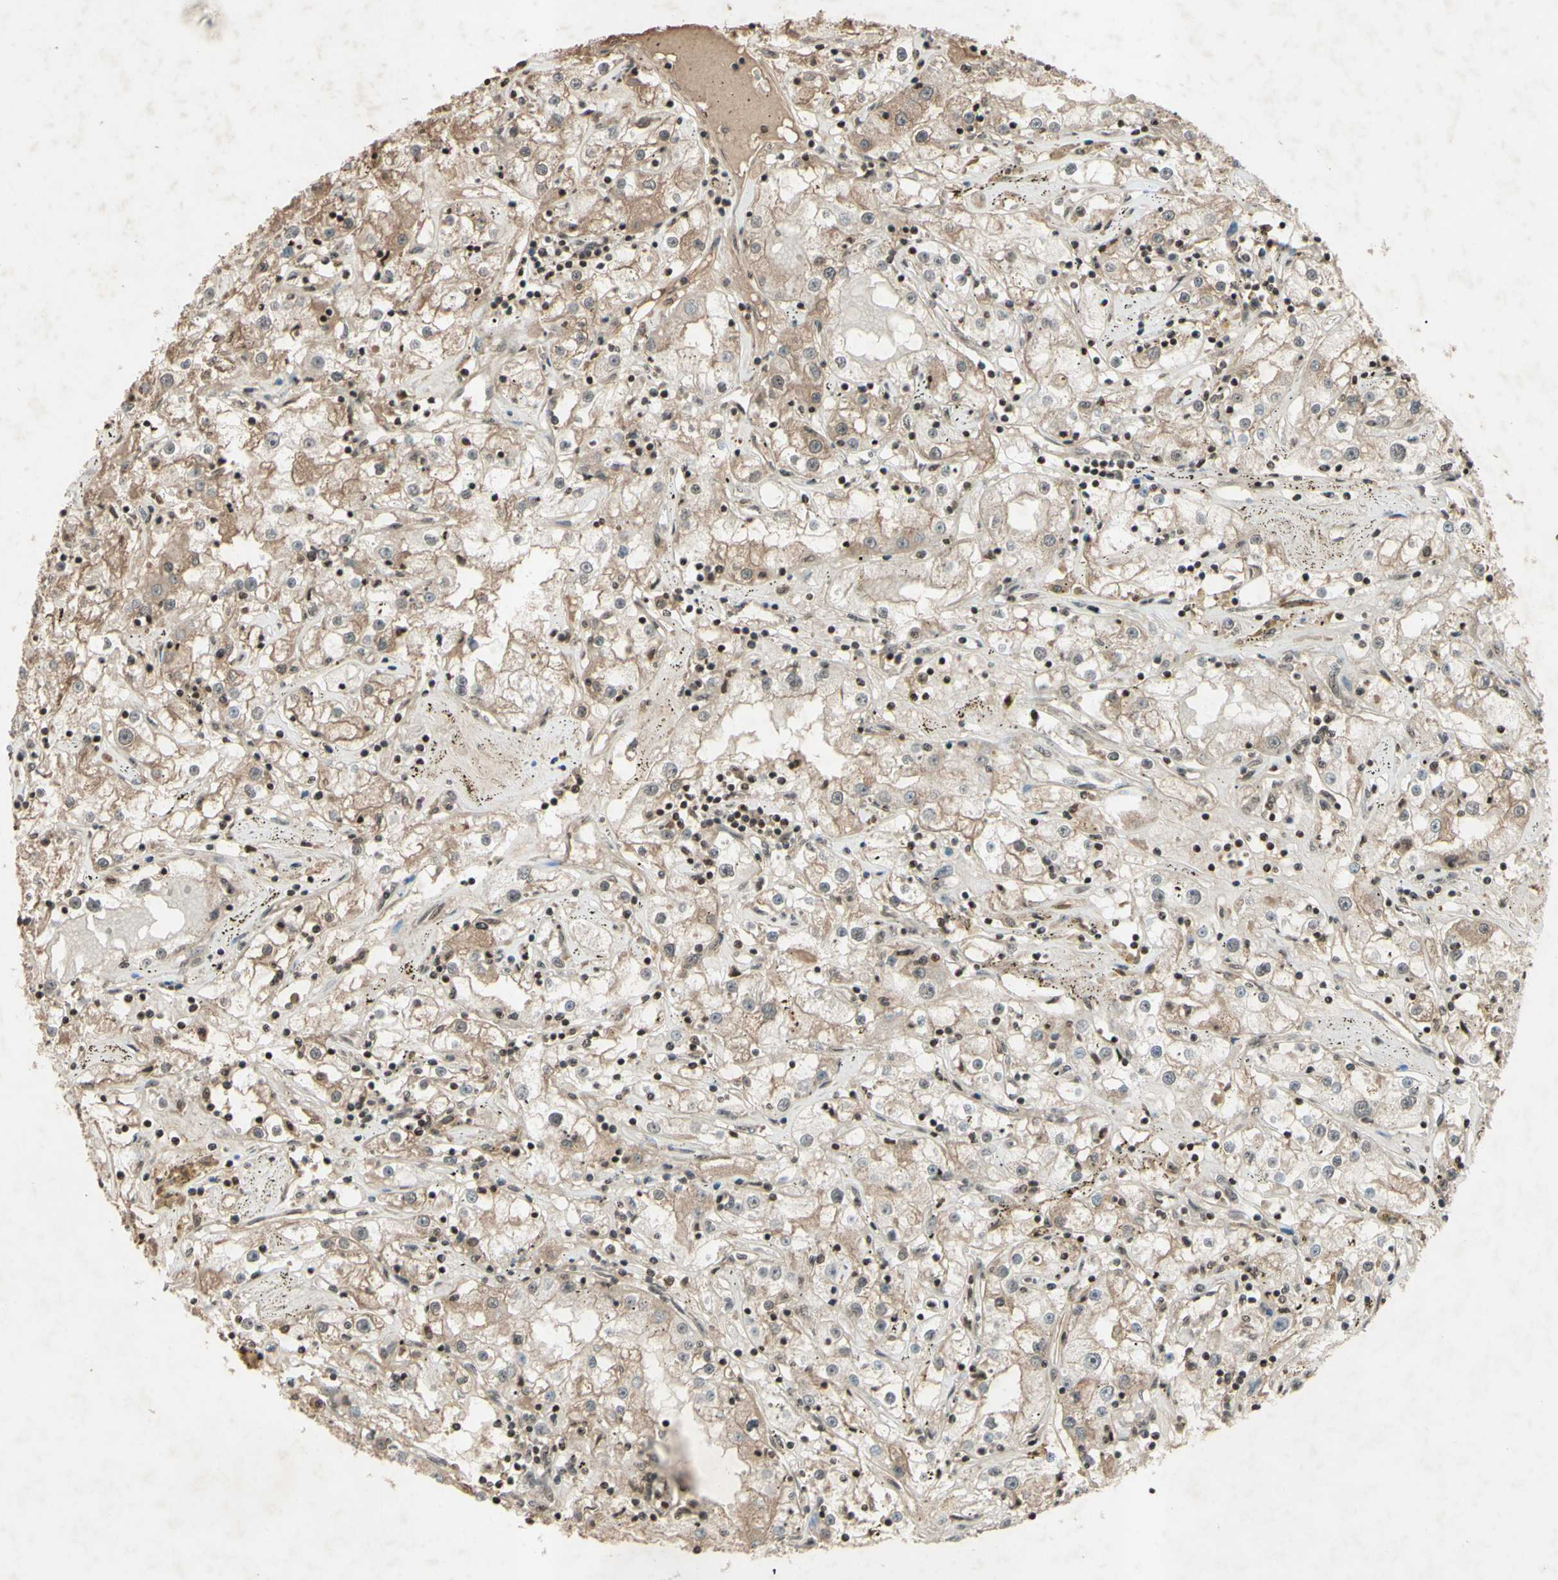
{"staining": {"intensity": "weak", "quantity": "<25%", "location": "cytoplasmic/membranous"}, "tissue": "renal cancer", "cell_type": "Tumor cells", "image_type": "cancer", "snomed": [{"axis": "morphology", "description": "Adenocarcinoma, NOS"}, {"axis": "topography", "description": "Kidney"}], "caption": "DAB immunohistochemical staining of renal cancer displays no significant positivity in tumor cells.", "gene": "SNW1", "patient": {"sex": "male", "age": 56}}